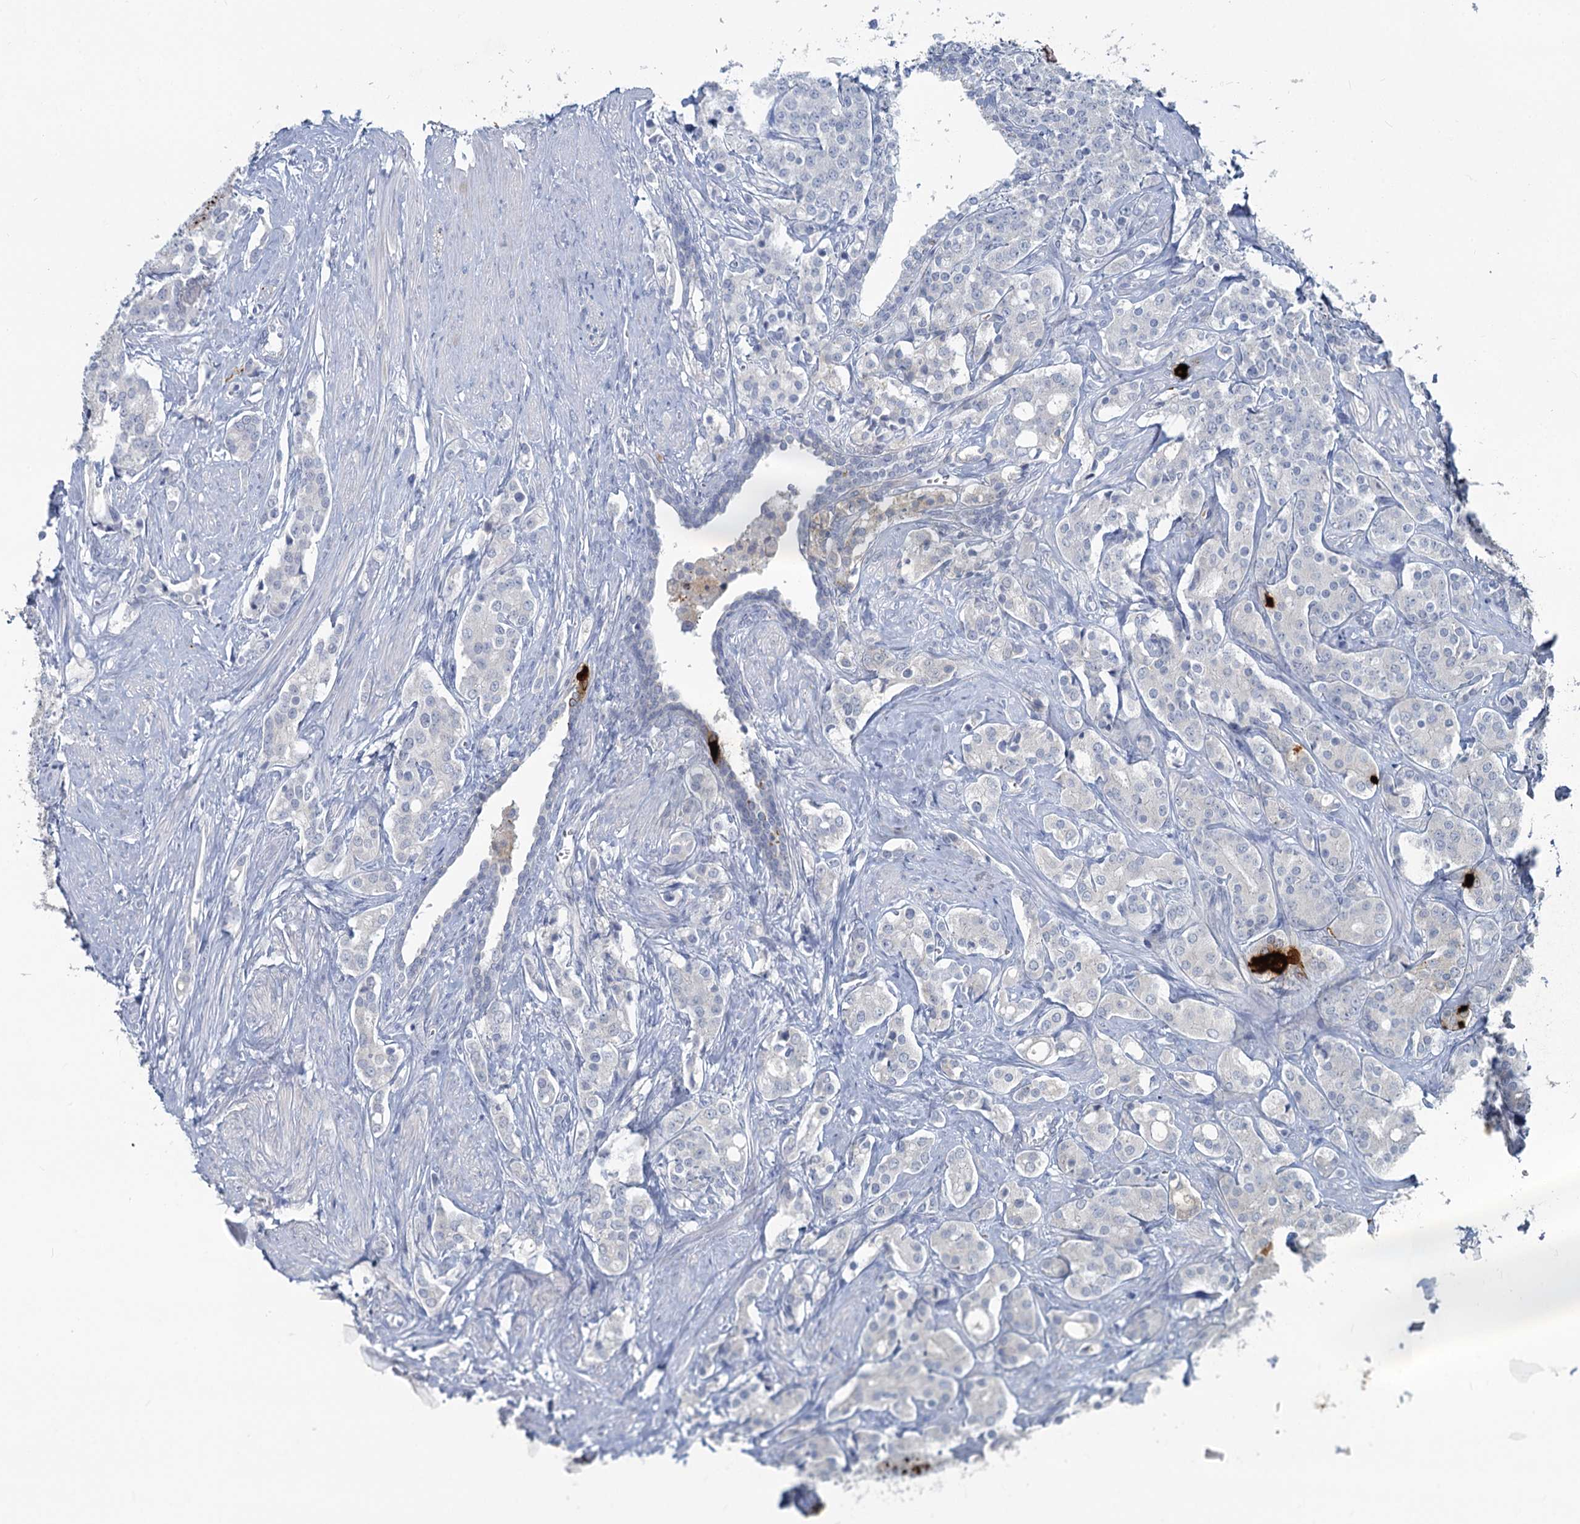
{"staining": {"intensity": "negative", "quantity": "none", "location": "none"}, "tissue": "prostate cancer", "cell_type": "Tumor cells", "image_type": "cancer", "snomed": [{"axis": "morphology", "description": "Adenocarcinoma, High grade"}, {"axis": "topography", "description": "Prostate"}], "caption": "High magnification brightfield microscopy of prostate cancer stained with DAB (3,3'-diaminobenzidine) (brown) and counterstained with hematoxylin (blue): tumor cells show no significant positivity.", "gene": "CHGA", "patient": {"sex": "male", "age": 62}}